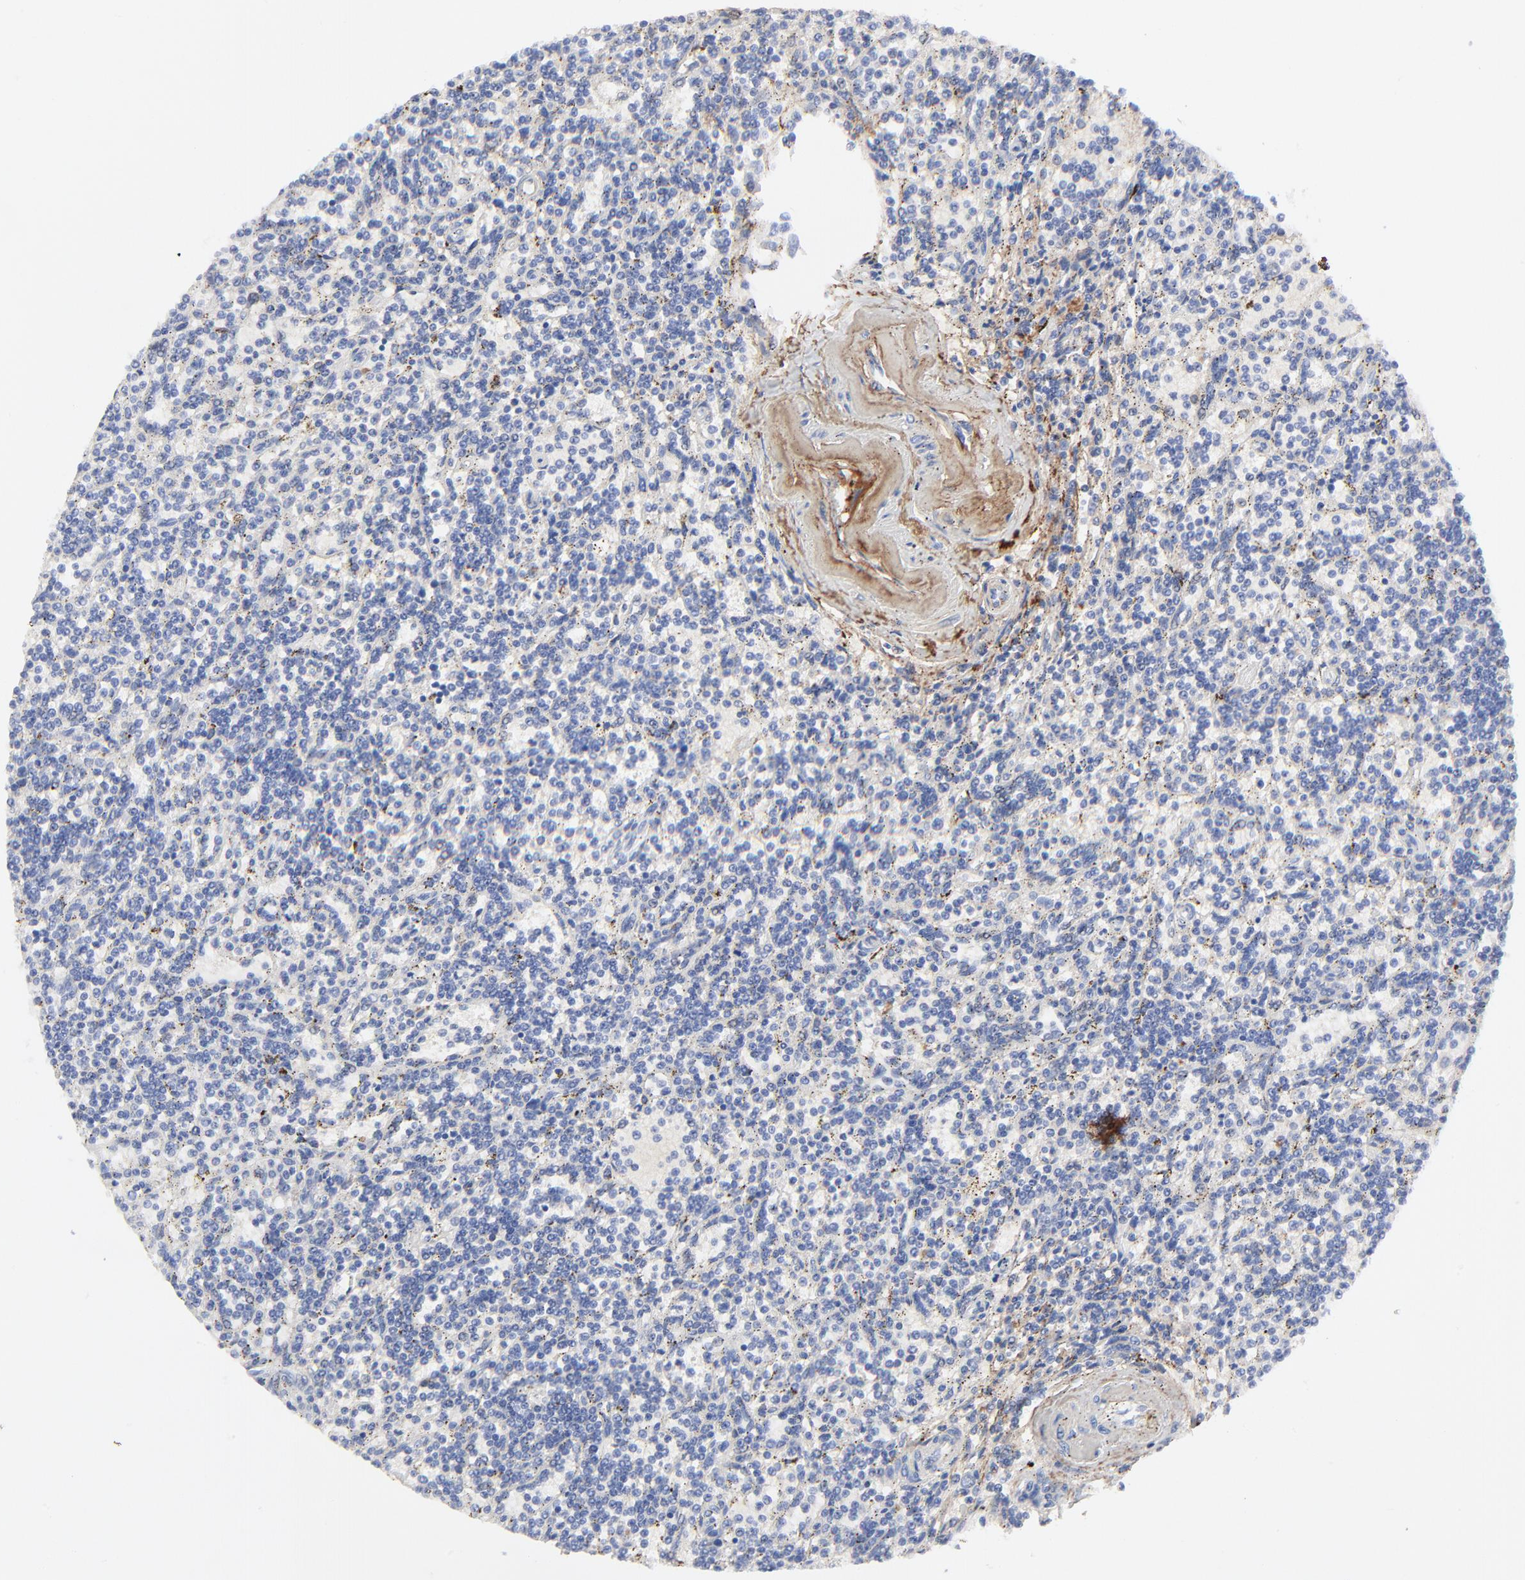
{"staining": {"intensity": "negative", "quantity": "none", "location": "none"}, "tissue": "lymphoma", "cell_type": "Tumor cells", "image_type": "cancer", "snomed": [{"axis": "morphology", "description": "Malignant lymphoma, non-Hodgkin's type, Low grade"}, {"axis": "topography", "description": "Spleen"}], "caption": "Tumor cells show no significant protein staining in lymphoma. Nuclei are stained in blue.", "gene": "FBLN2", "patient": {"sex": "male", "age": 73}}